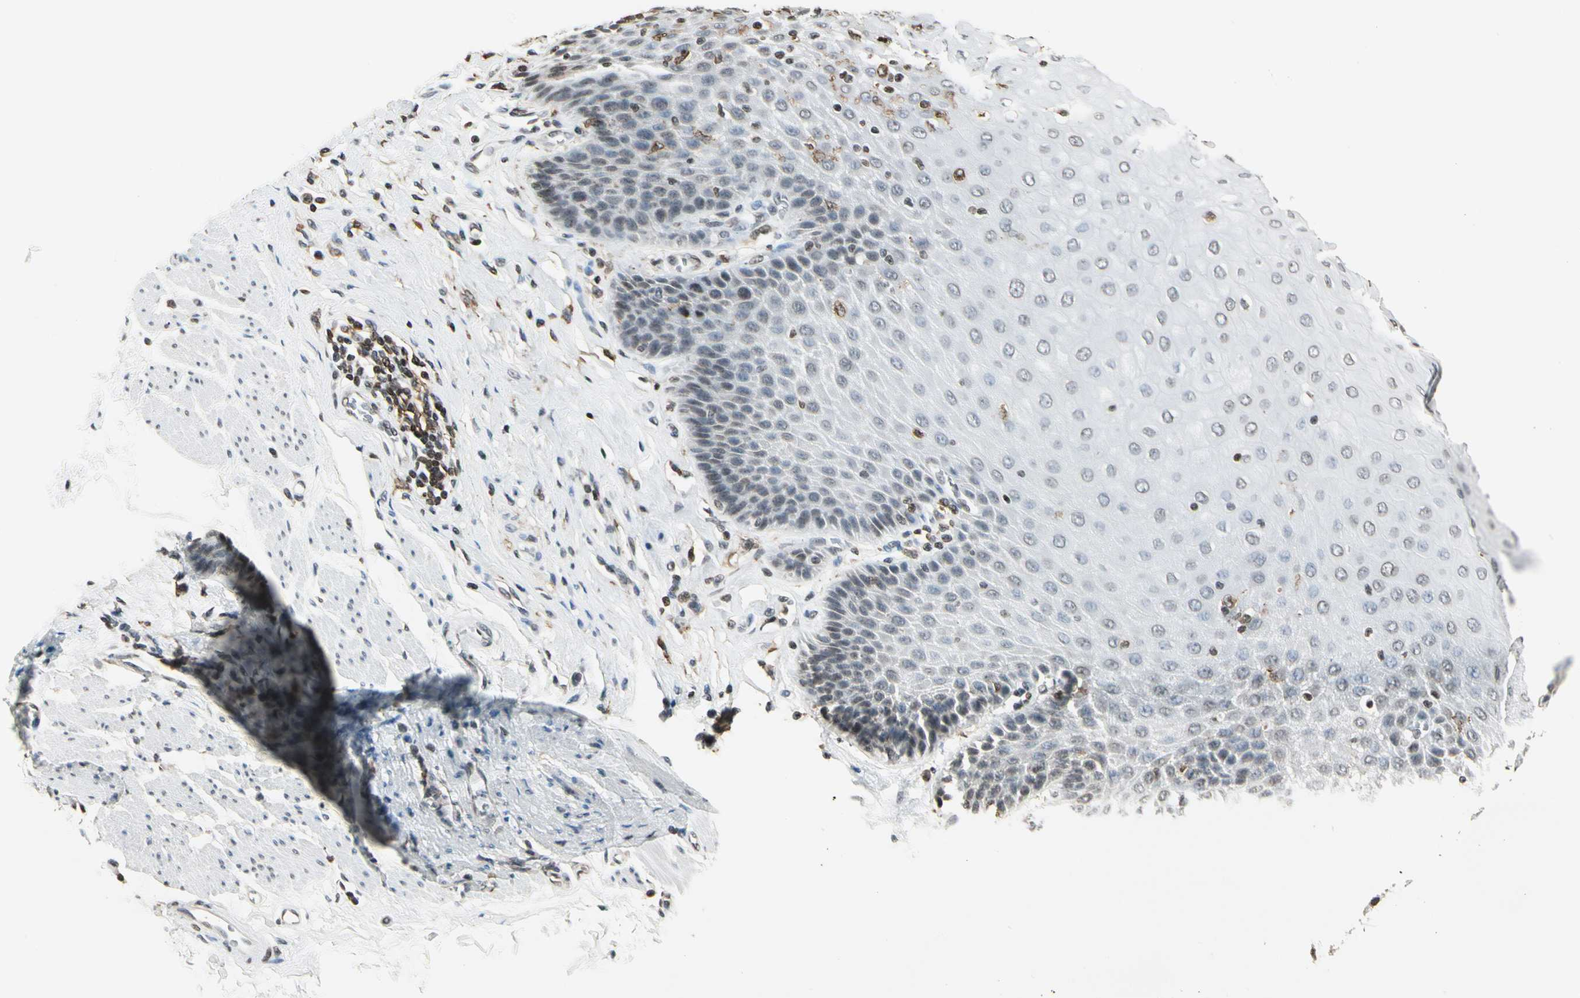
{"staining": {"intensity": "weak", "quantity": "<25%", "location": "nuclear"}, "tissue": "esophagus", "cell_type": "Squamous epithelial cells", "image_type": "normal", "snomed": [{"axis": "morphology", "description": "Normal tissue, NOS"}, {"axis": "topography", "description": "Esophagus"}], "caption": "DAB (3,3'-diaminobenzidine) immunohistochemical staining of normal esophagus reveals no significant positivity in squamous epithelial cells.", "gene": "FER", "patient": {"sex": "female", "age": 61}}